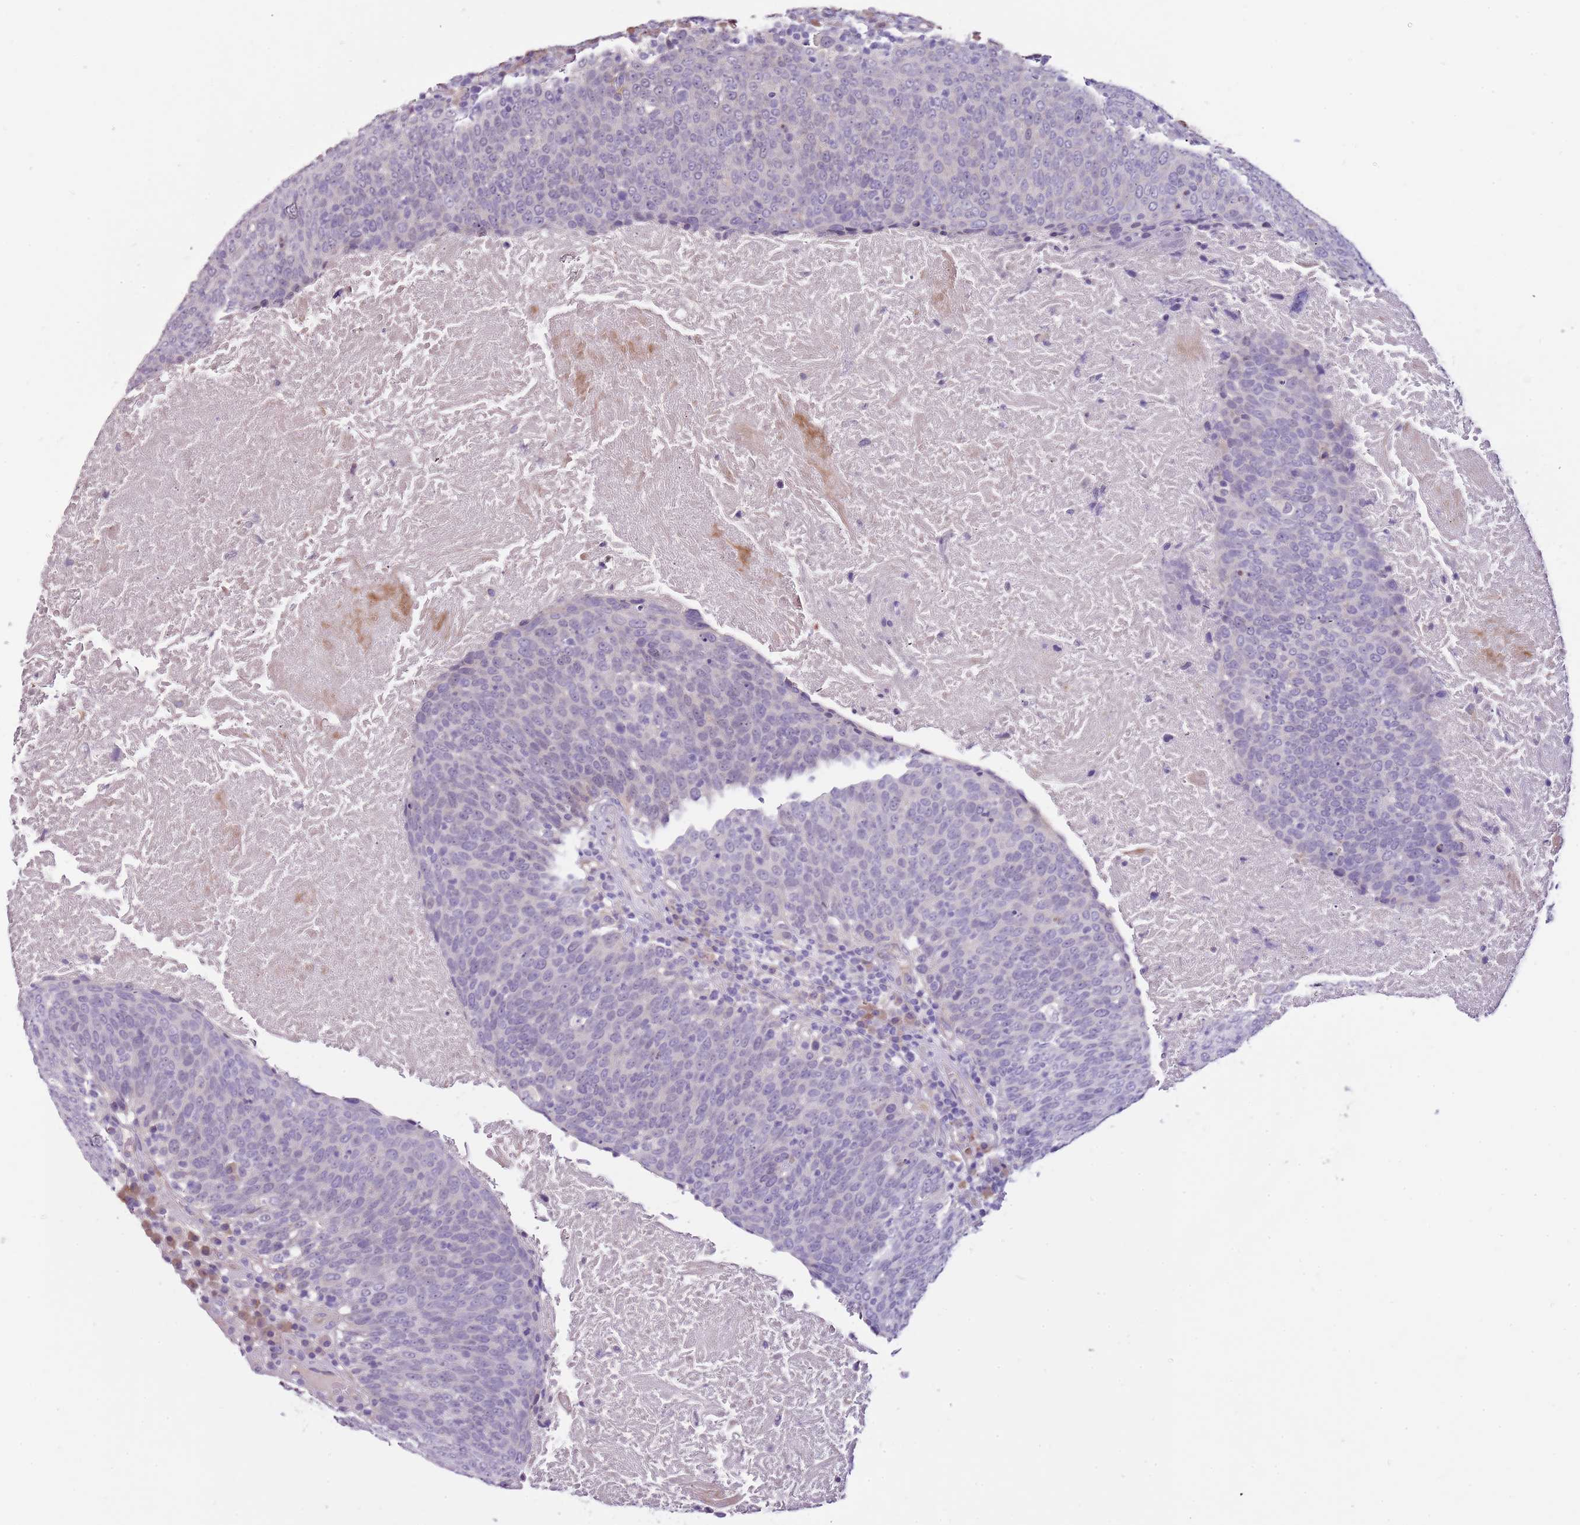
{"staining": {"intensity": "negative", "quantity": "none", "location": "none"}, "tissue": "head and neck cancer", "cell_type": "Tumor cells", "image_type": "cancer", "snomed": [{"axis": "morphology", "description": "Squamous cell carcinoma, NOS"}, {"axis": "morphology", "description": "Squamous cell carcinoma, metastatic, NOS"}, {"axis": "topography", "description": "Lymph node"}, {"axis": "topography", "description": "Head-Neck"}], "caption": "An image of head and neck cancer stained for a protein exhibits no brown staining in tumor cells.", "gene": "NKX2-3", "patient": {"sex": "male", "age": 62}}